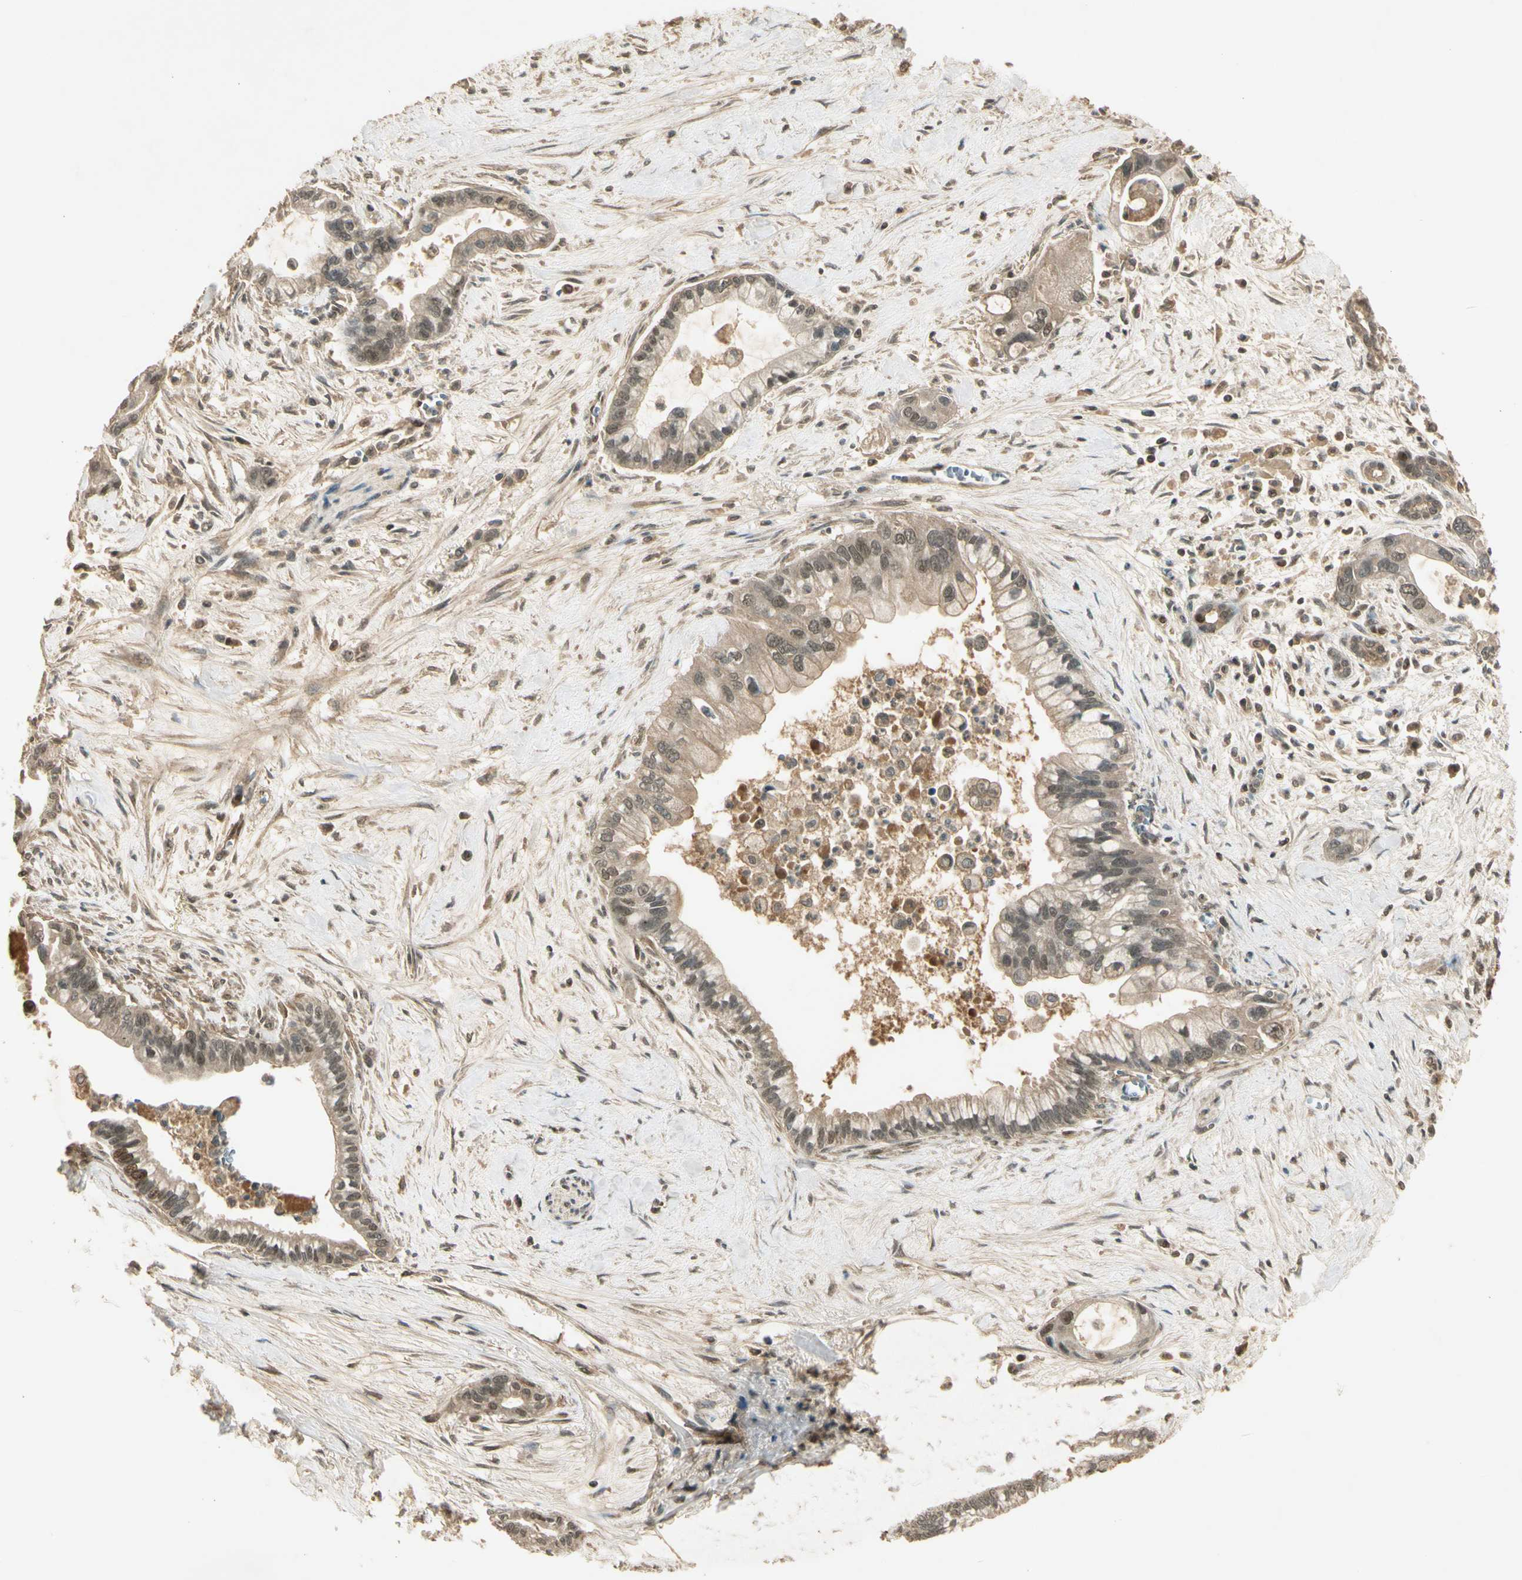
{"staining": {"intensity": "weak", "quantity": ">75%", "location": "cytoplasmic/membranous,nuclear"}, "tissue": "pancreatic cancer", "cell_type": "Tumor cells", "image_type": "cancer", "snomed": [{"axis": "morphology", "description": "Adenocarcinoma, NOS"}, {"axis": "topography", "description": "Pancreas"}], "caption": "Immunohistochemistry staining of adenocarcinoma (pancreatic), which displays low levels of weak cytoplasmic/membranous and nuclear staining in about >75% of tumor cells indicating weak cytoplasmic/membranous and nuclear protein staining. The staining was performed using DAB (3,3'-diaminobenzidine) (brown) for protein detection and nuclei were counterstained in hematoxylin (blue).", "gene": "GMEB2", "patient": {"sex": "male", "age": 70}}